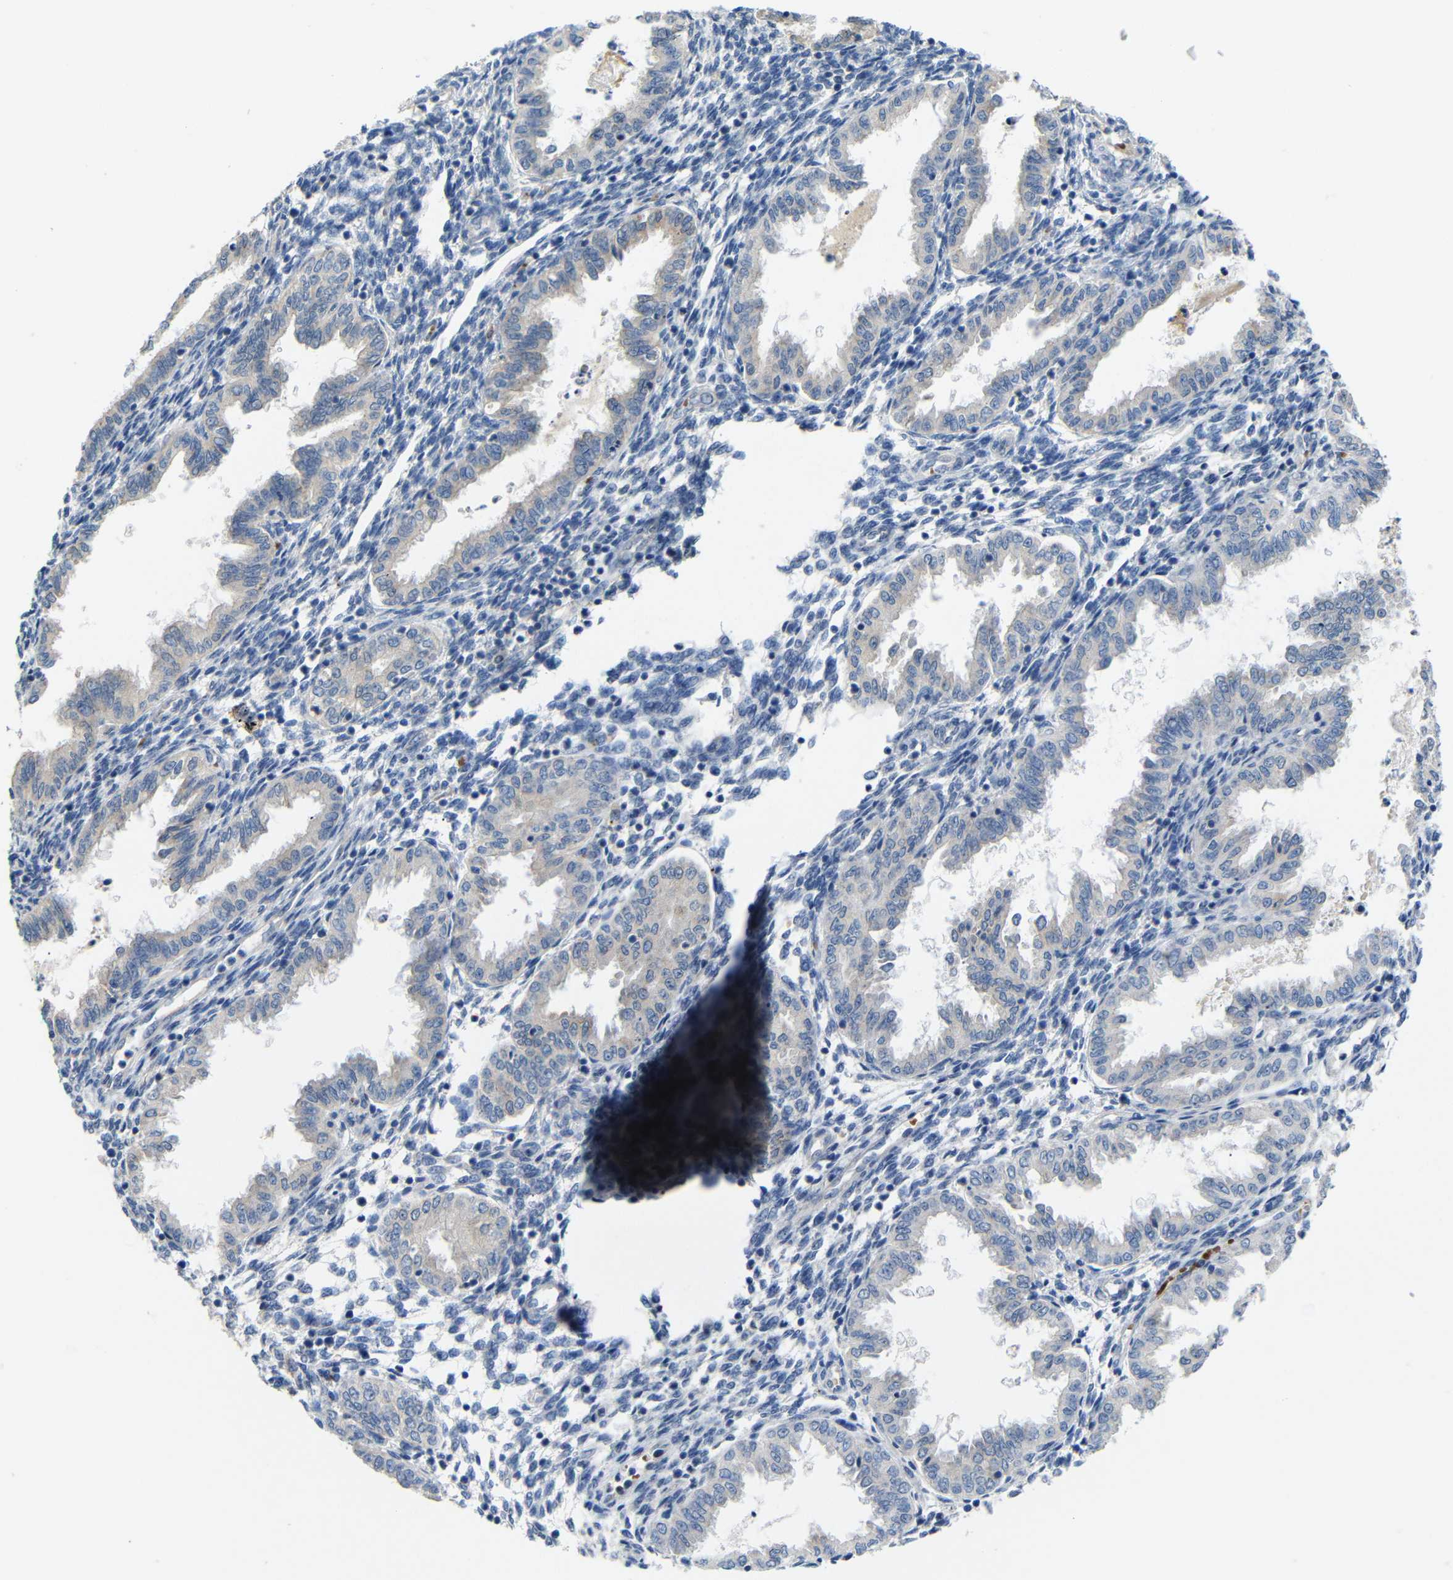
{"staining": {"intensity": "negative", "quantity": "none", "location": "none"}, "tissue": "endometrium", "cell_type": "Cells in endometrial stroma", "image_type": "normal", "snomed": [{"axis": "morphology", "description": "Normal tissue, NOS"}, {"axis": "topography", "description": "Endometrium"}], "caption": "This image is of benign endometrium stained with immunohistochemistry to label a protein in brown with the nuclei are counter-stained blue. There is no expression in cells in endometrial stroma. (DAB IHC, high magnification).", "gene": "TBC1D32", "patient": {"sex": "female", "age": 33}}